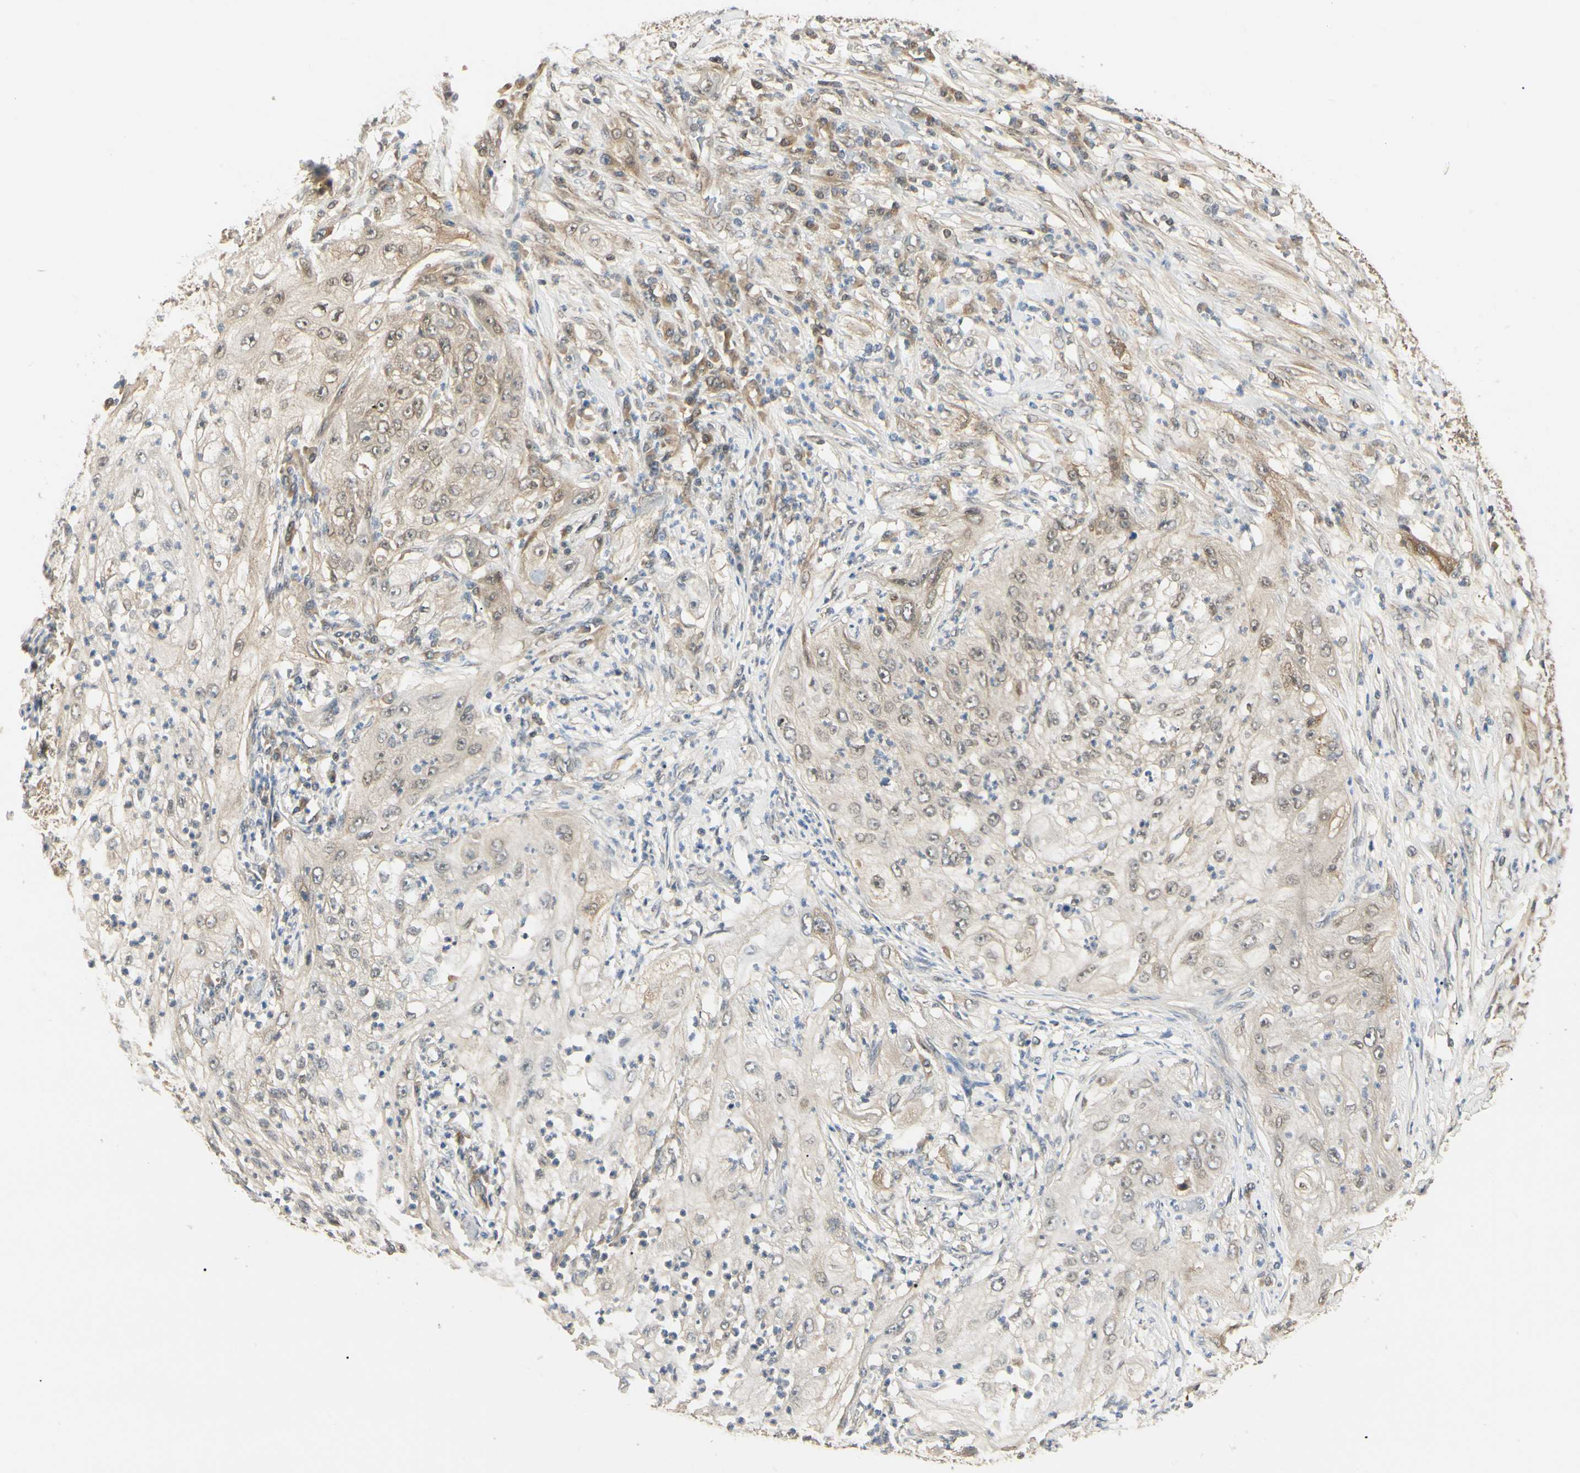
{"staining": {"intensity": "weak", "quantity": "25%-75%", "location": "cytoplasmic/membranous,nuclear"}, "tissue": "lung cancer", "cell_type": "Tumor cells", "image_type": "cancer", "snomed": [{"axis": "morphology", "description": "Inflammation, NOS"}, {"axis": "morphology", "description": "Squamous cell carcinoma, NOS"}, {"axis": "topography", "description": "Lymph node"}, {"axis": "topography", "description": "Soft tissue"}, {"axis": "topography", "description": "Lung"}], "caption": "Immunohistochemical staining of human squamous cell carcinoma (lung) reveals low levels of weak cytoplasmic/membranous and nuclear protein expression in about 25%-75% of tumor cells.", "gene": "UBE2Z", "patient": {"sex": "male", "age": 66}}